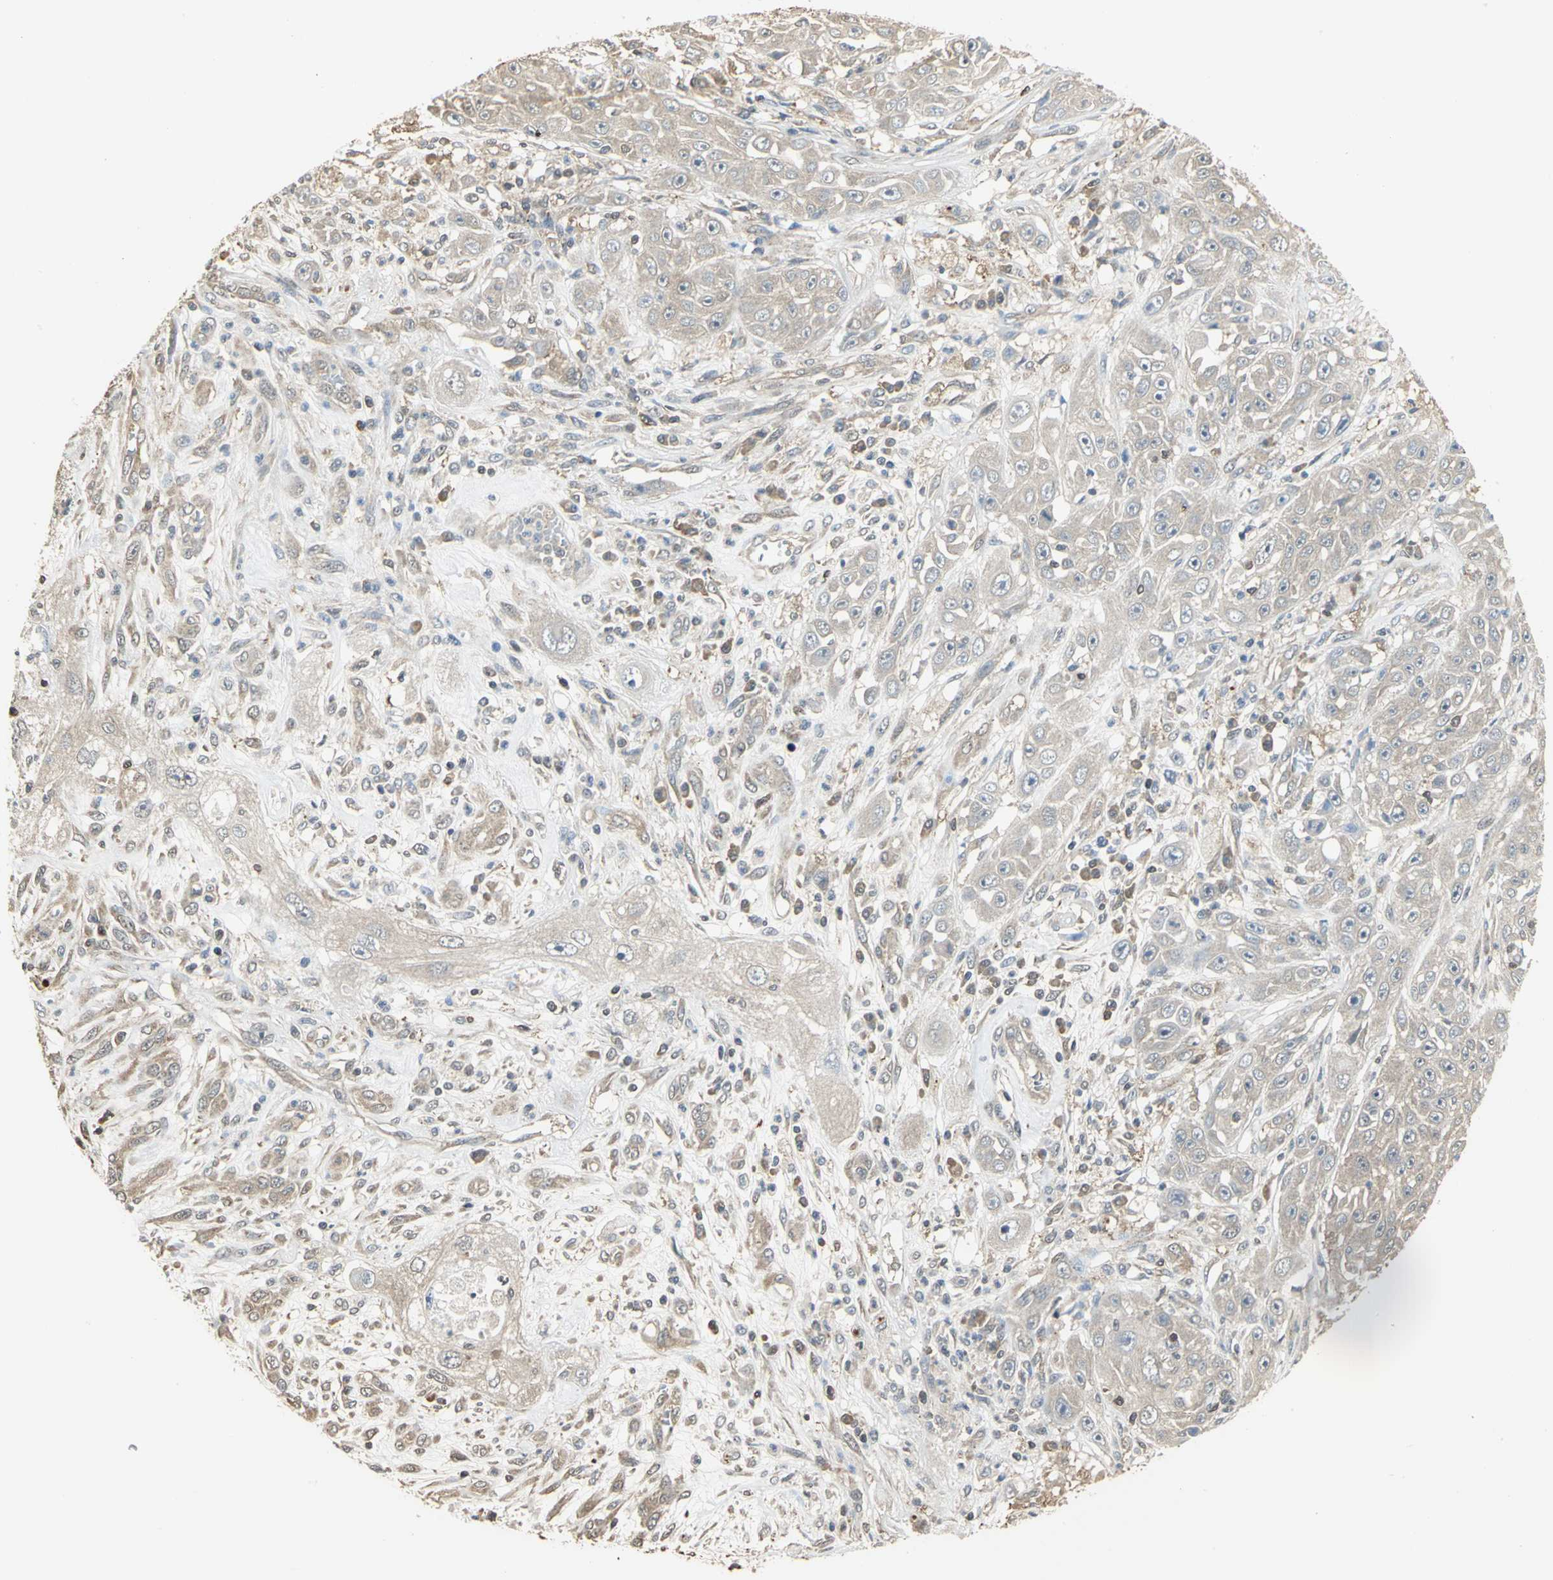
{"staining": {"intensity": "weak", "quantity": ">75%", "location": "cytoplasmic/membranous"}, "tissue": "skin cancer", "cell_type": "Tumor cells", "image_type": "cancer", "snomed": [{"axis": "morphology", "description": "Squamous cell carcinoma, NOS"}, {"axis": "topography", "description": "Skin"}], "caption": "Brown immunohistochemical staining in human skin squamous cell carcinoma exhibits weak cytoplasmic/membranous staining in about >75% of tumor cells.", "gene": "PARK7", "patient": {"sex": "male", "age": 75}}